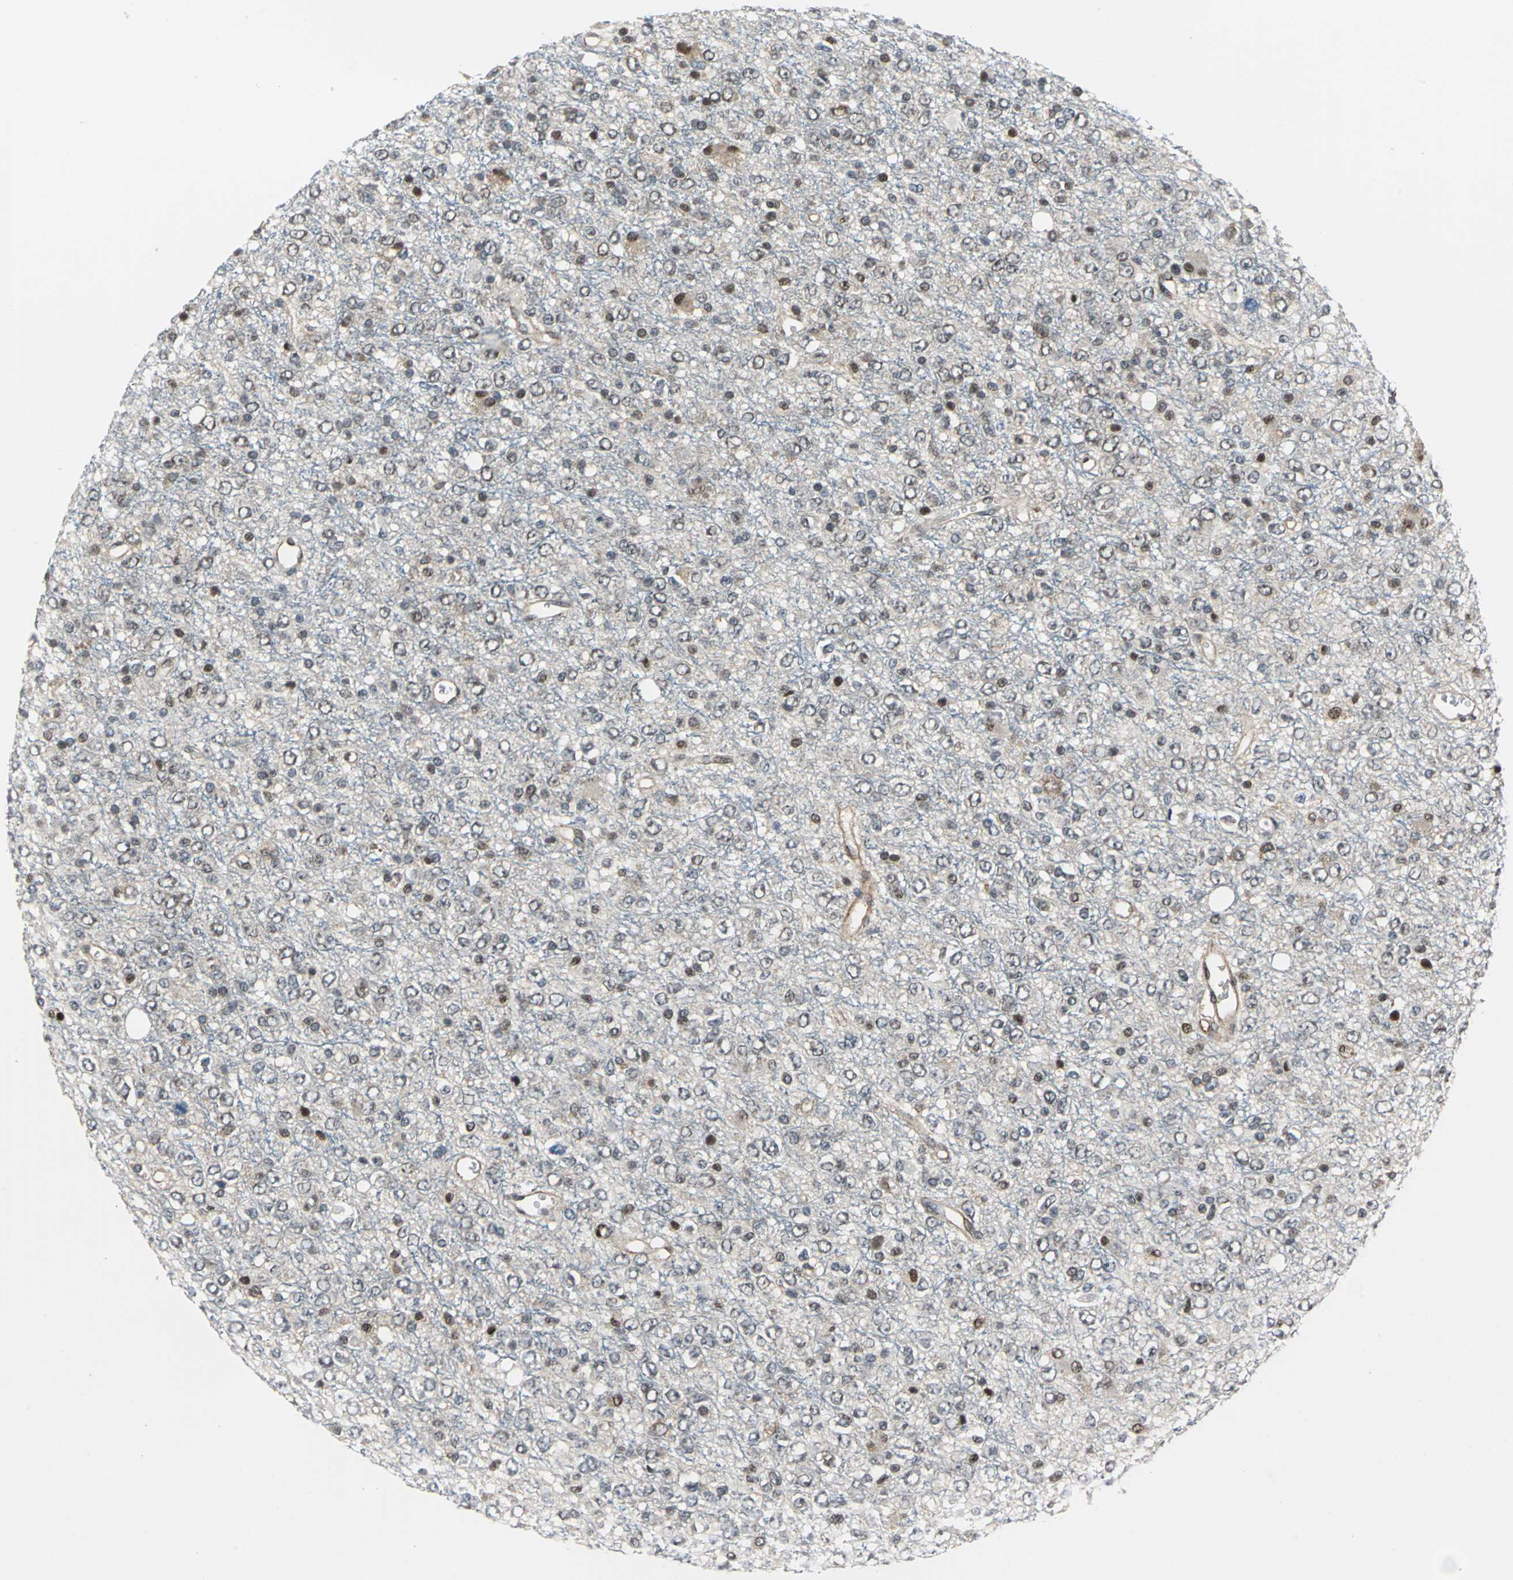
{"staining": {"intensity": "moderate", "quantity": "25%-75%", "location": "cytoplasmic/membranous,nuclear"}, "tissue": "glioma", "cell_type": "Tumor cells", "image_type": "cancer", "snomed": [{"axis": "morphology", "description": "Glioma, malignant, High grade"}, {"axis": "topography", "description": "pancreas cauda"}], "caption": "DAB immunohistochemical staining of human glioma reveals moderate cytoplasmic/membranous and nuclear protein positivity in about 25%-75% of tumor cells. The protein of interest is shown in brown color, while the nuclei are stained blue.", "gene": "POLR3K", "patient": {"sex": "male", "age": 60}}